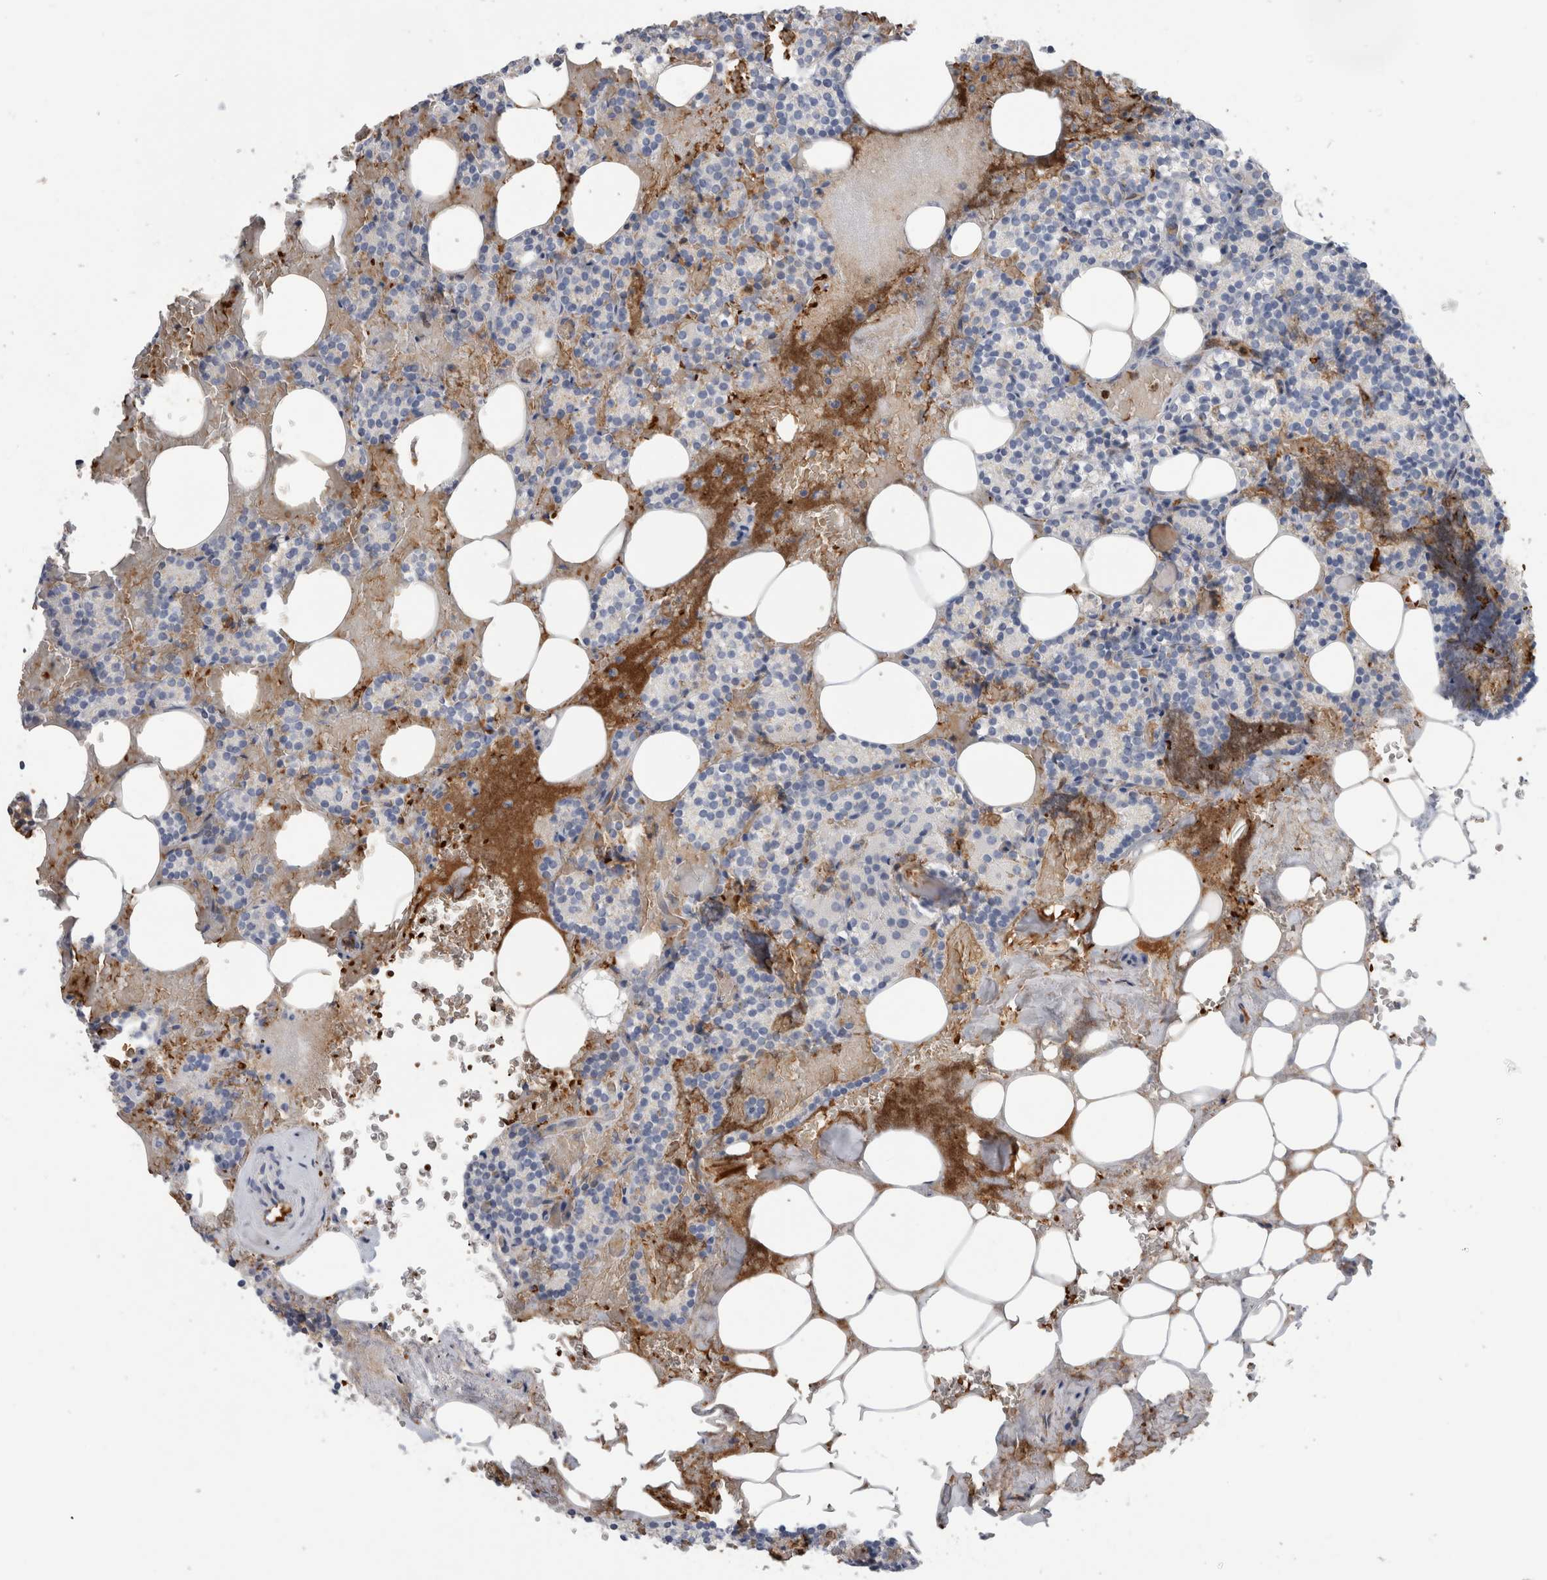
{"staining": {"intensity": "negative", "quantity": "none", "location": "none"}, "tissue": "parathyroid gland", "cell_type": "Glandular cells", "image_type": "normal", "snomed": [{"axis": "morphology", "description": "Normal tissue, NOS"}, {"axis": "topography", "description": "Parathyroid gland"}], "caption": "High magnification brightfield microscopy of normal parathyroid gland stained with DAB (3,3'-diaminobenzidine) (brown) and counterstained with hematoxylin (blue): glandular cells show no significant staining.", "gene": "CA1", "patient": {"sex": "female", "age": 78}}